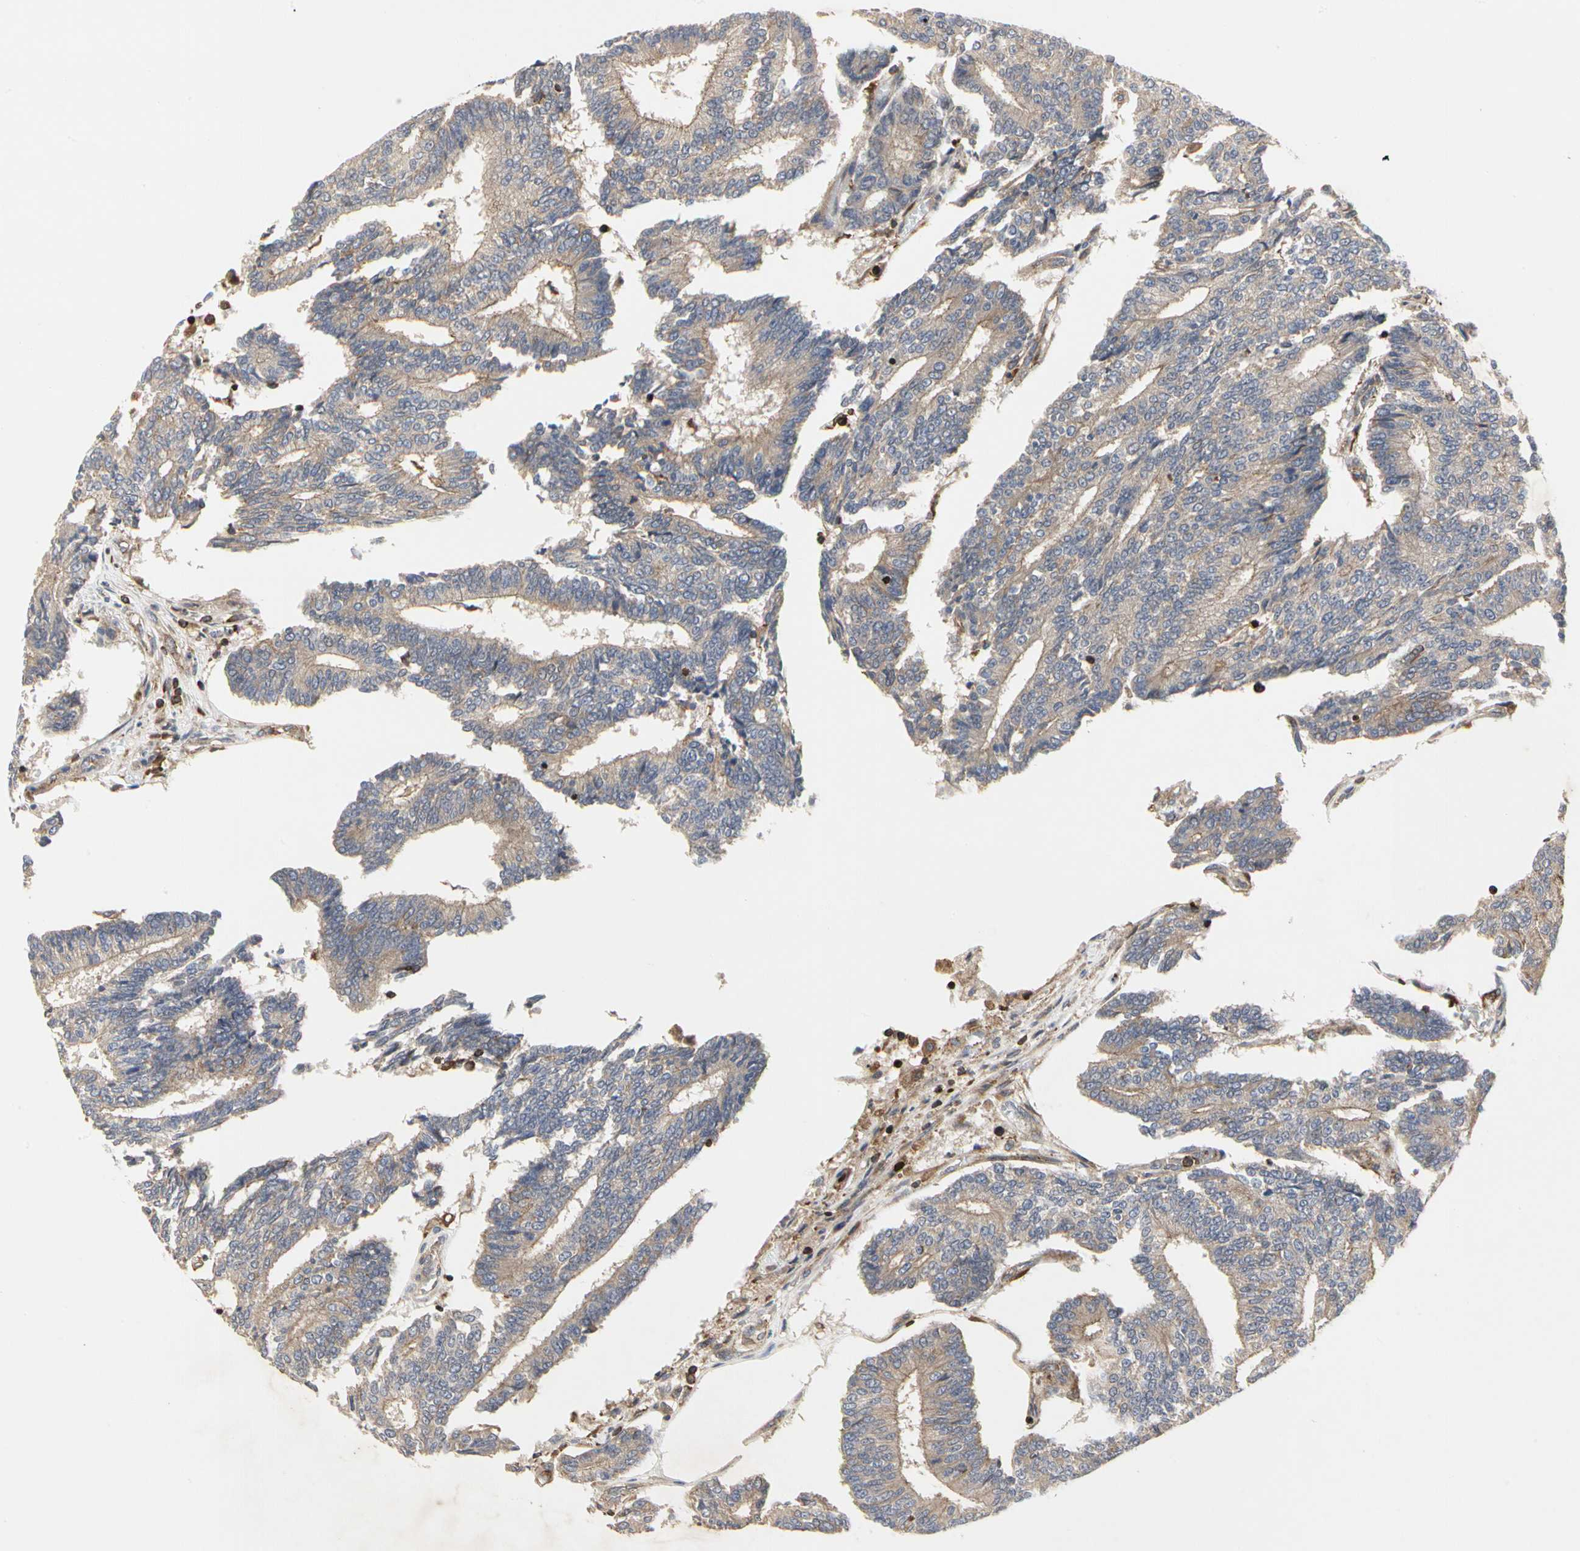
{"staining": {"intensity": "moderate", "quantity": ">75%", "location": "cytoplasmic/membranous"}, "tissue": "prostate cancer", "cell_type": "Tumor cells", "image_type": "cancer", "snomed": [{"axis": "morphology", "description": "Adenocarcinoma, High grade"}, {"axis": "topography", "description": "Prostate"}], "caption": "Protein staining shows moderate cytoplasmic/membranous expression in approximately >75% of tumor cells in prostate high-grade adenocarcinoma.", "gene": "NAPG", "patient": {"sex": "male", "age": 55}}